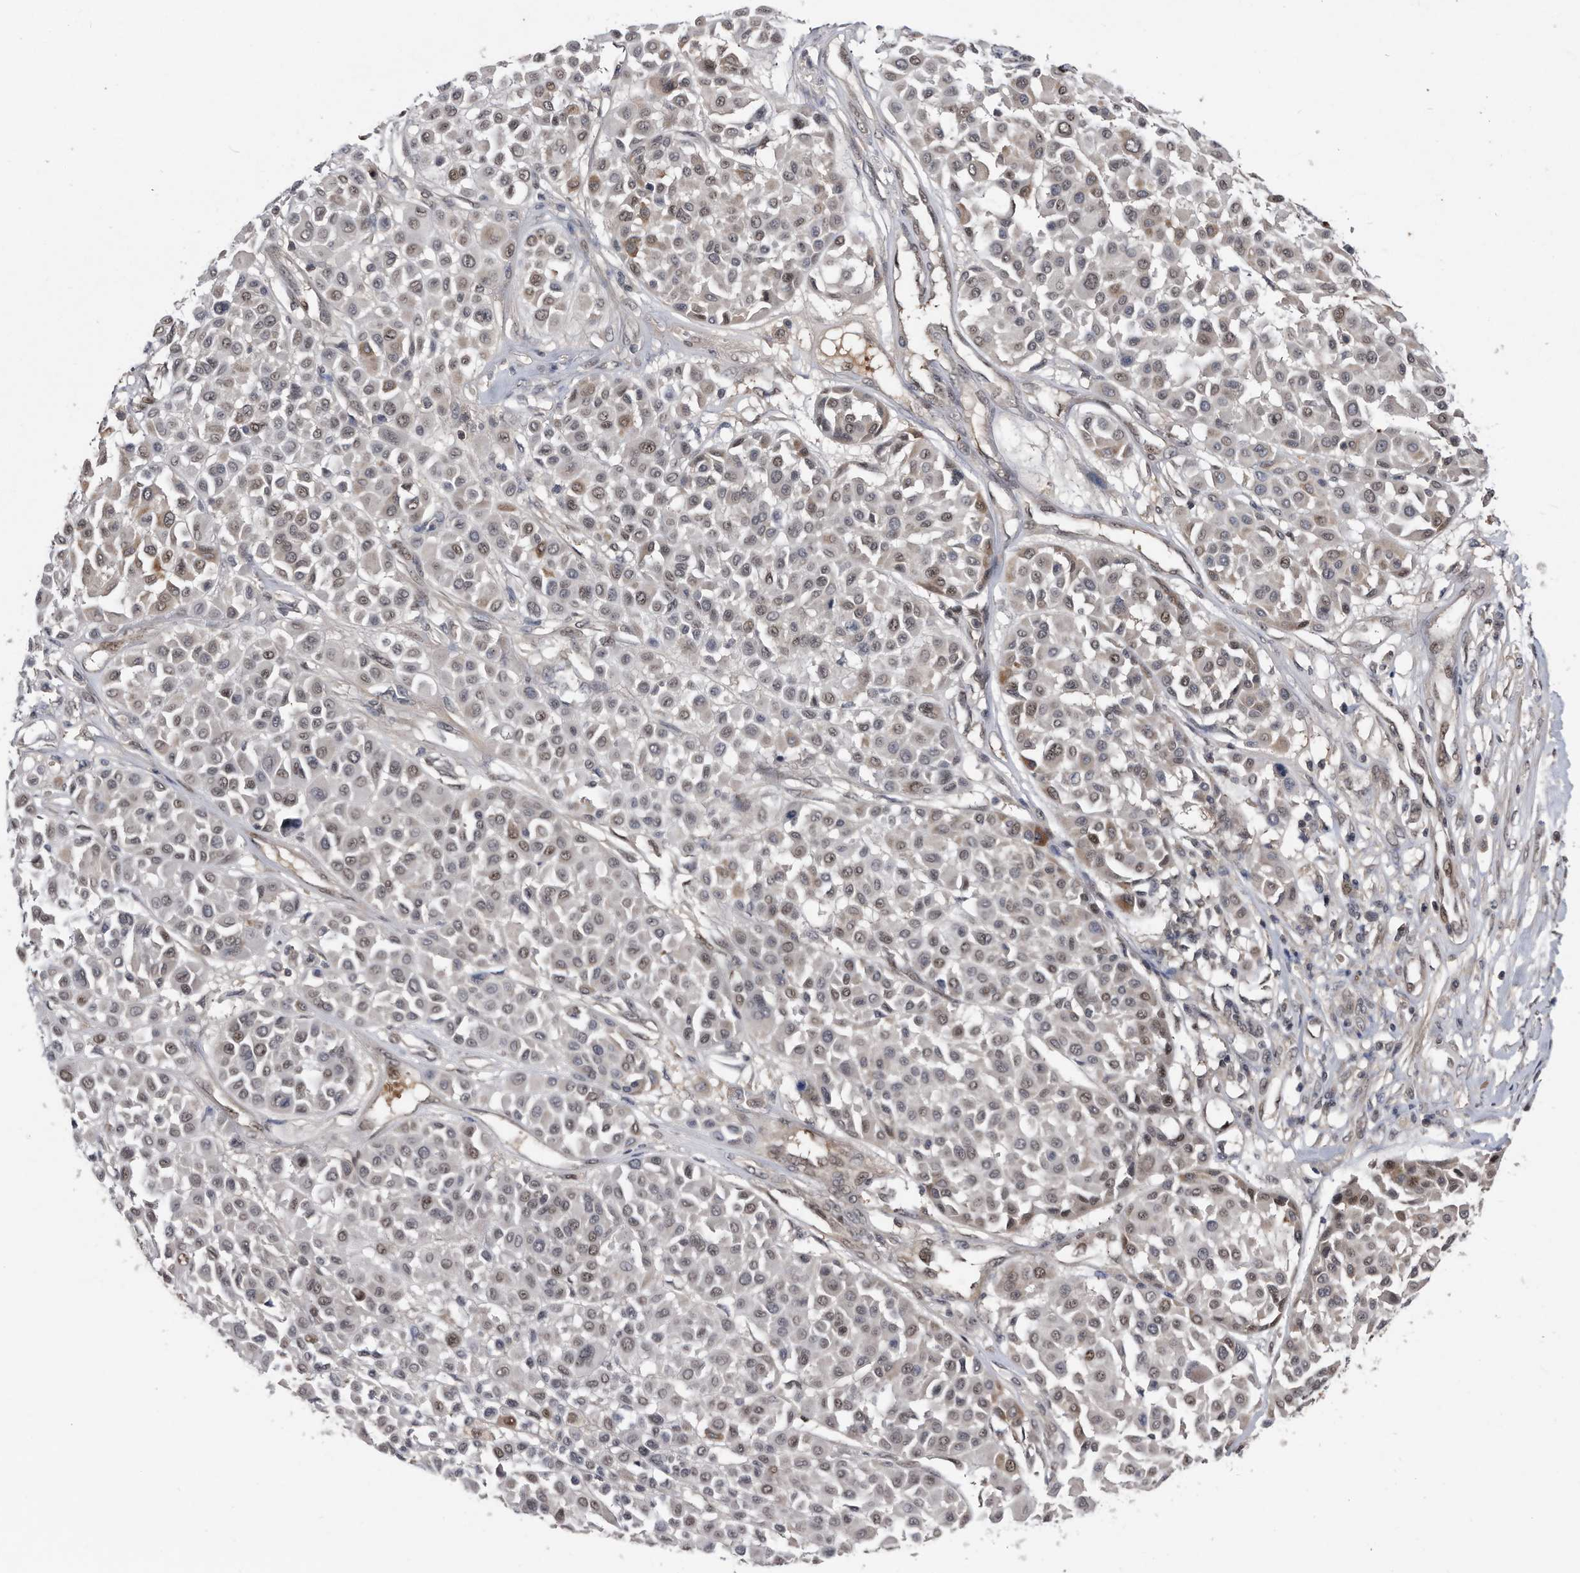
{"staining": {"intensity": "weak", "quantity": "<25%", "location": "nuclear"}, "tissue": "melanoma", "cell_type": "Tumor cells", "image_type": "cancer", "snomed": [{"axis": "morphology", "description": "Malignant melanoma, Metastatic site"}, {"axis": "topography", "description": "Soft tissue"}], "caption": "Micrograph shows no significant protein expression in tumor cells of malignant melanoma (metastatic site).", "gene": "RAD23B", "patient": {"sex": "male", "age": 41}}